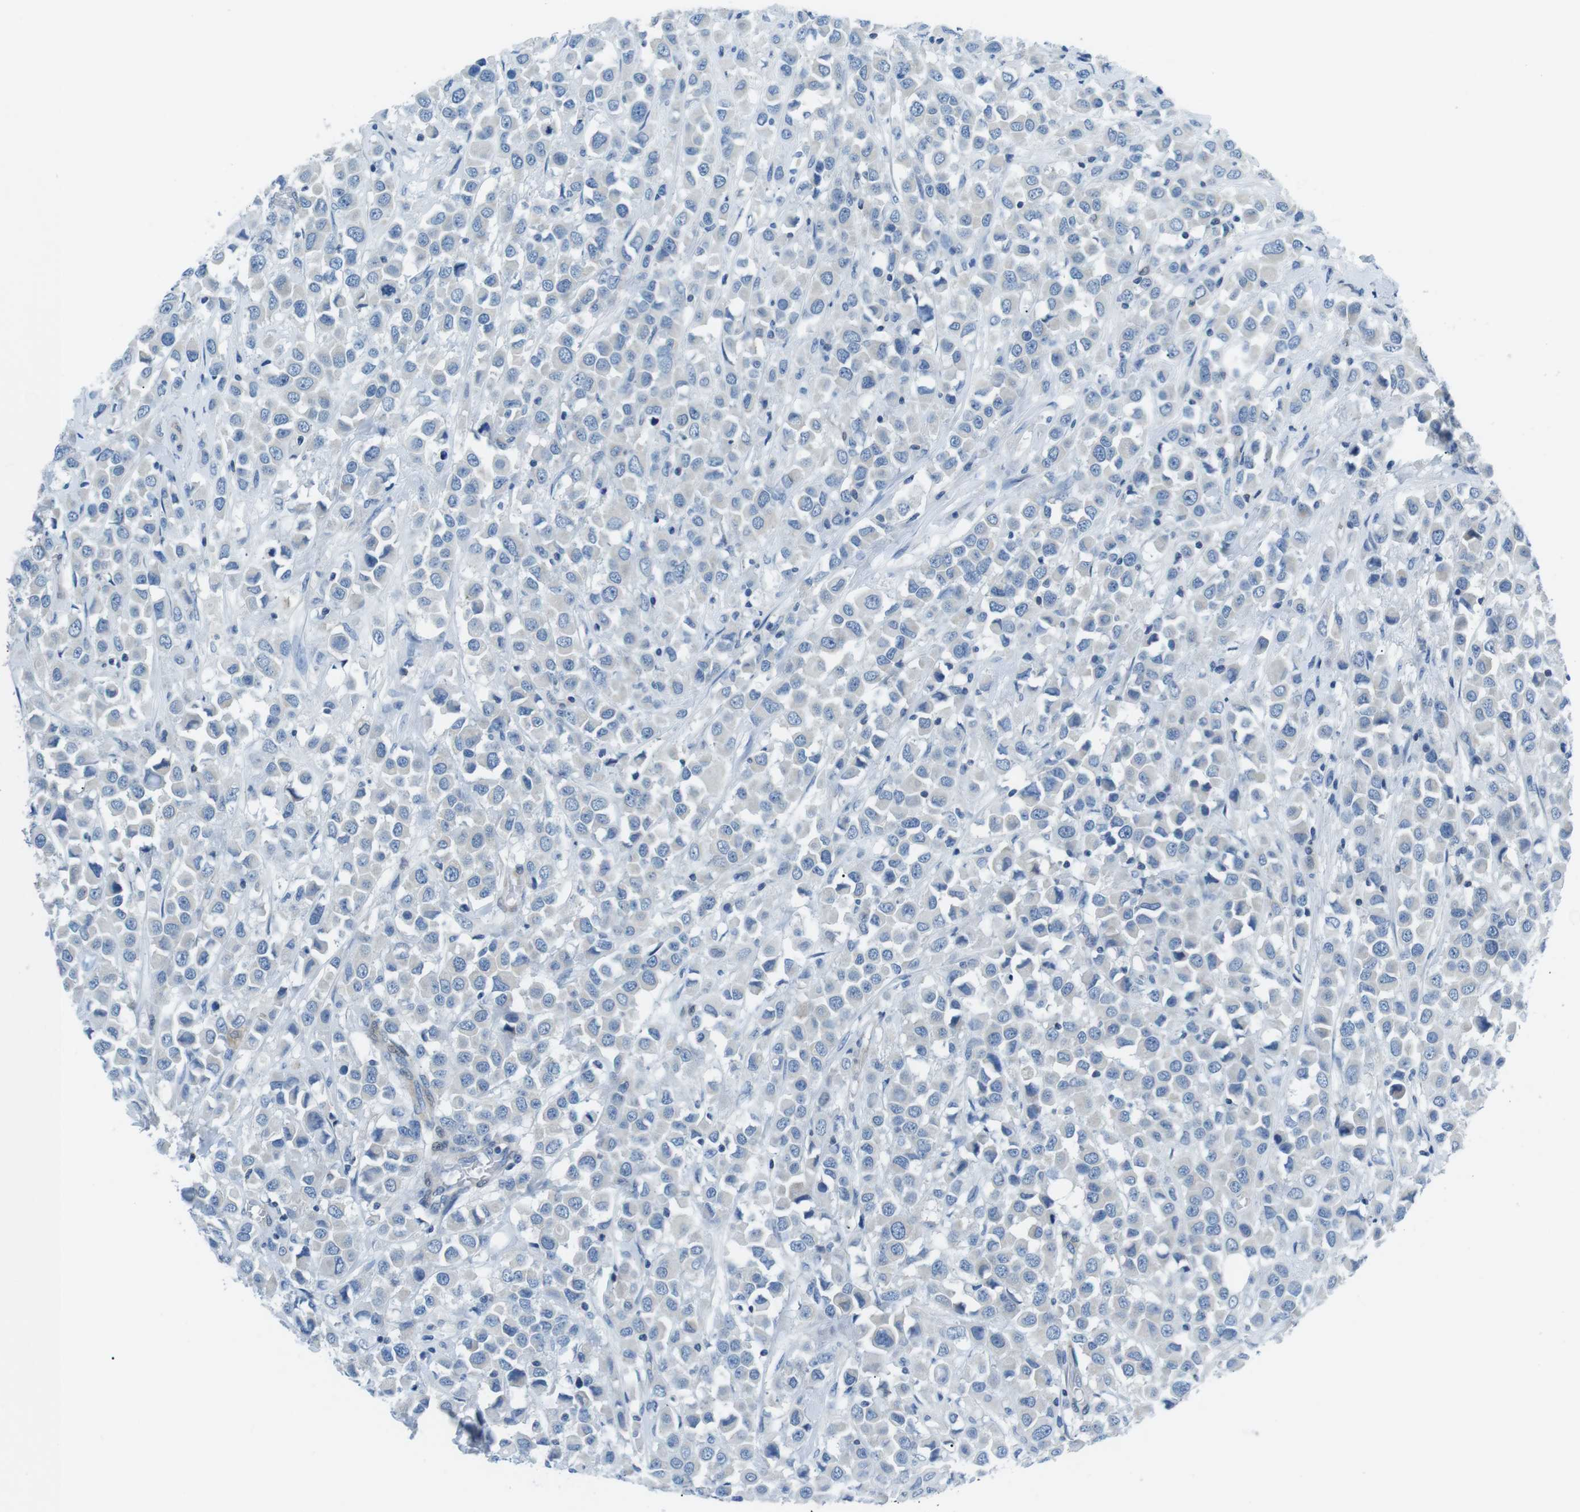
{"staining": {"intensity": "negative", "quantity": "none", "location": "none"}, "tissue": "breast cancer", "cell_type": "Tumor cells", "image_type": "cancer", "snomed": [{"axis": "morphology", "description": "Duct carcinoma"}, {"axis": "topography", "description": "Breast"}], "caption": "DAB (3,3'-diaminobenzidine) immunohistochemical staining of breast cancer (invasive ductal carcinoma) displays no significant staining in tumor cells. (Stains: DAB (3,3'-diaminobenzidine) IHC with hematoxylin counter stain, Microscopy: brightfield microscopy at high magnification).", "gene": "PHLDA1", "patient": {"sex": "female", "age": 61}}